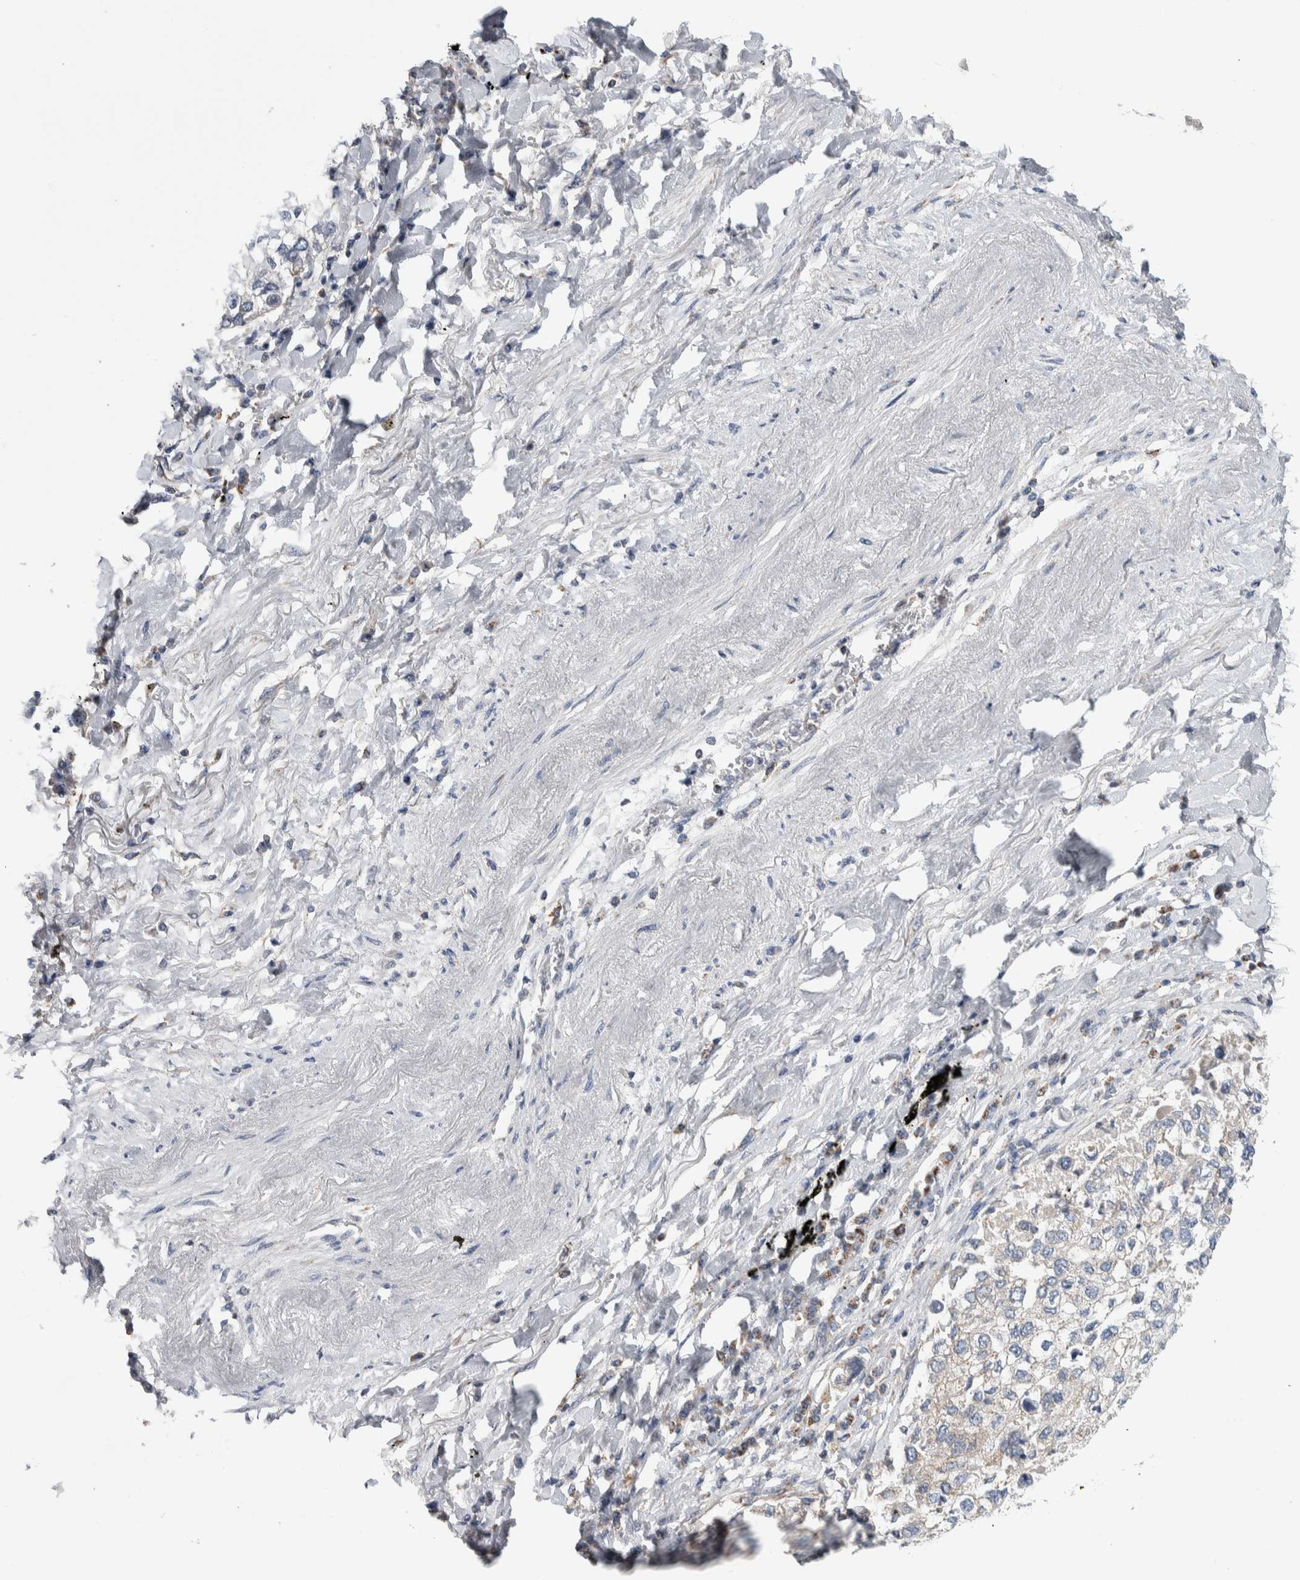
{"staining": {"intensity": "negative", "quantity": "none", "location": "none"}, "tissue": "lung cancer", "cell_type": "Tumor cells", "image_type": "cancer", "snomed": [{"axis": "morphology", "description": "Inflammation, NOS"}, {"axis": "morphology", "description": "Adenocarcinoma, NOS"}, {"axis": "topography", "description": "Lung"}], "caption": "The photomicrograph demonstrates no staining of tumor cells in adenocarcinoma (lung).", "gene": "ETFA", "patient": {"sex": "male", "age": 63}}